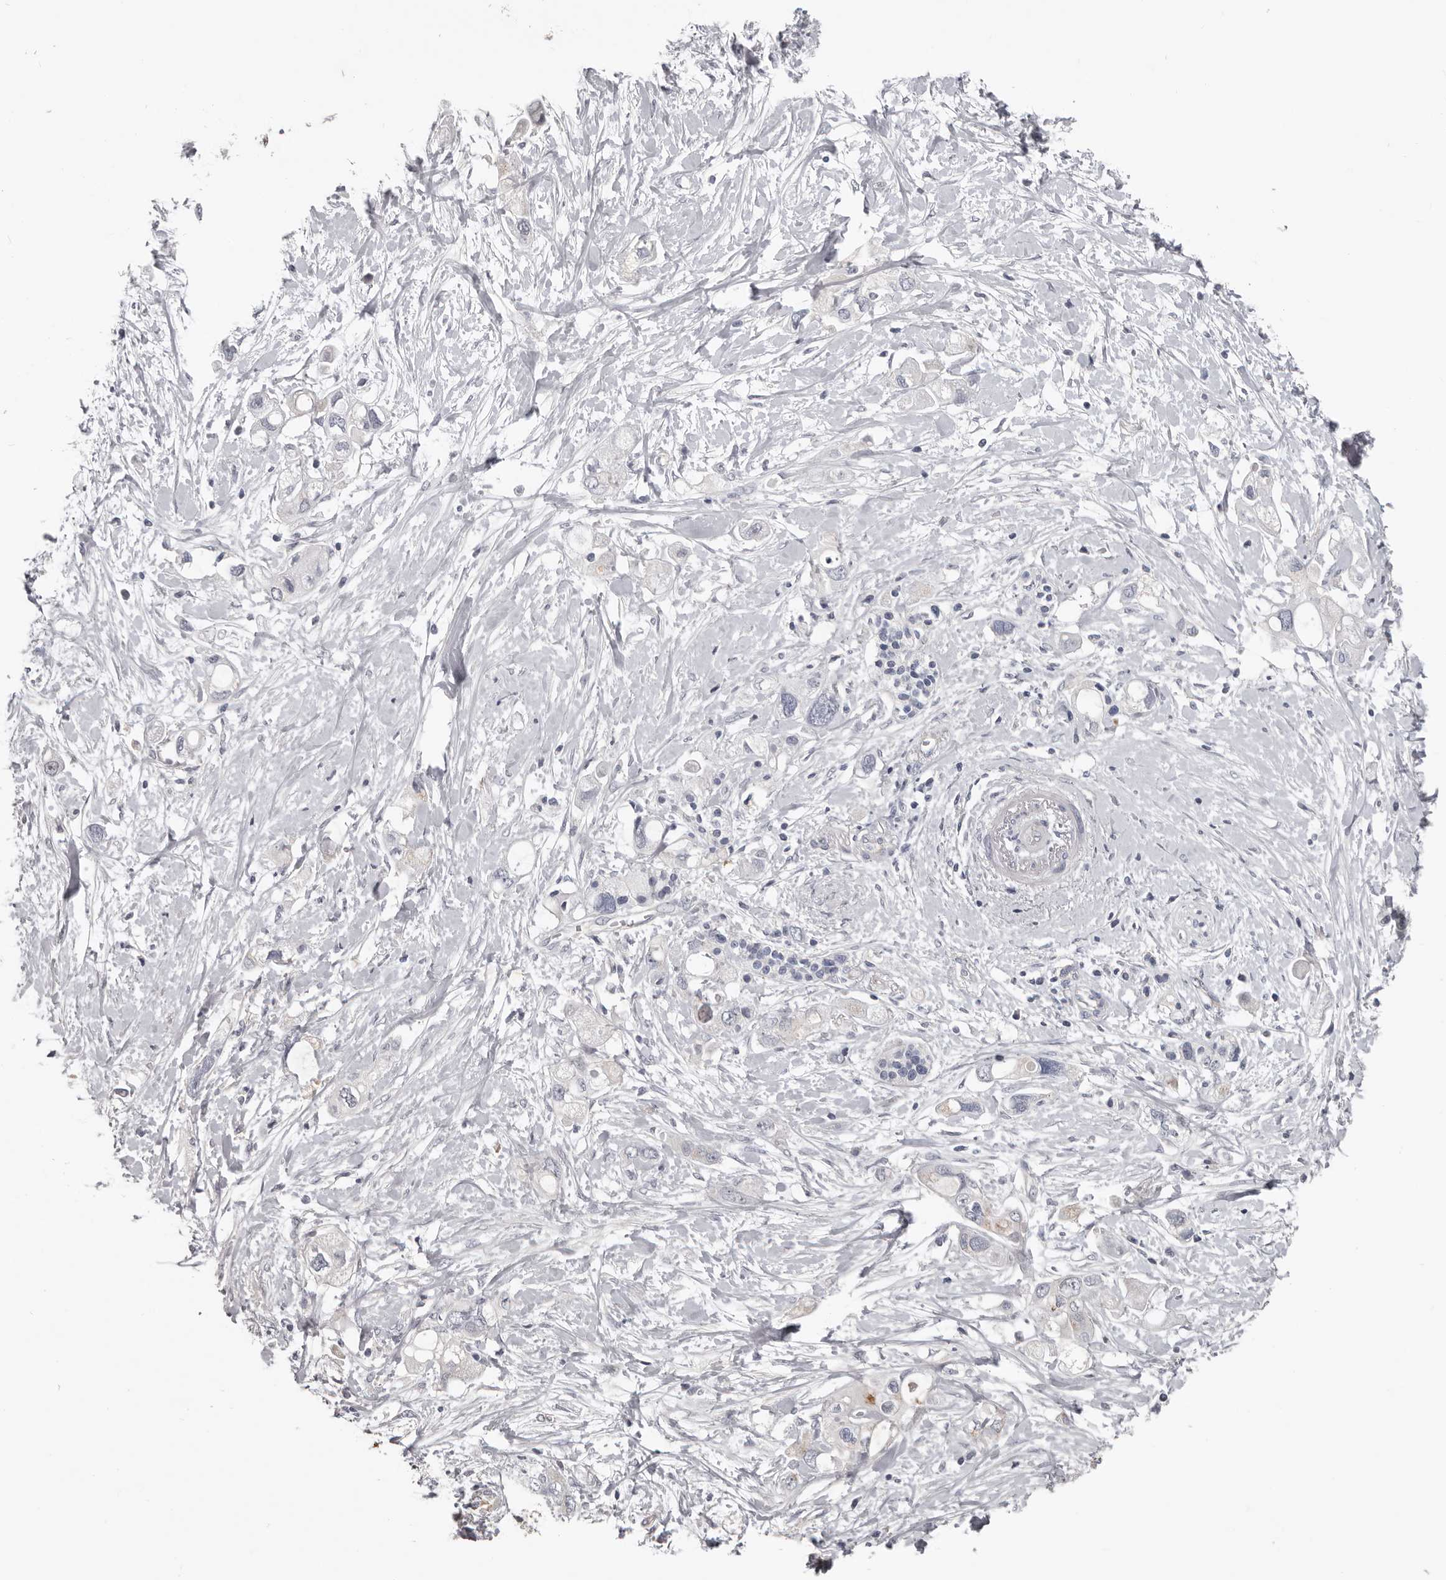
{"staining": {"intensity": "negative", "quantity": "none", "location": "none"}, "tissue": "pancreatic cancer", "cell_type": "Tumor cells", "image_type": "cancer", "snomed": [{"axis": "morphology", "description": "Adenocarcinoma, NOS"}, {"axis": "topography", "description": "Pancreas"}], "caption": "Pancreatic cancer (adenocarcinoma) was stained to show a protein in brown. There is no significant positivity in tumor cells.", "gene": "RNF217", "patient": {"sex": "female", "age": 56}}